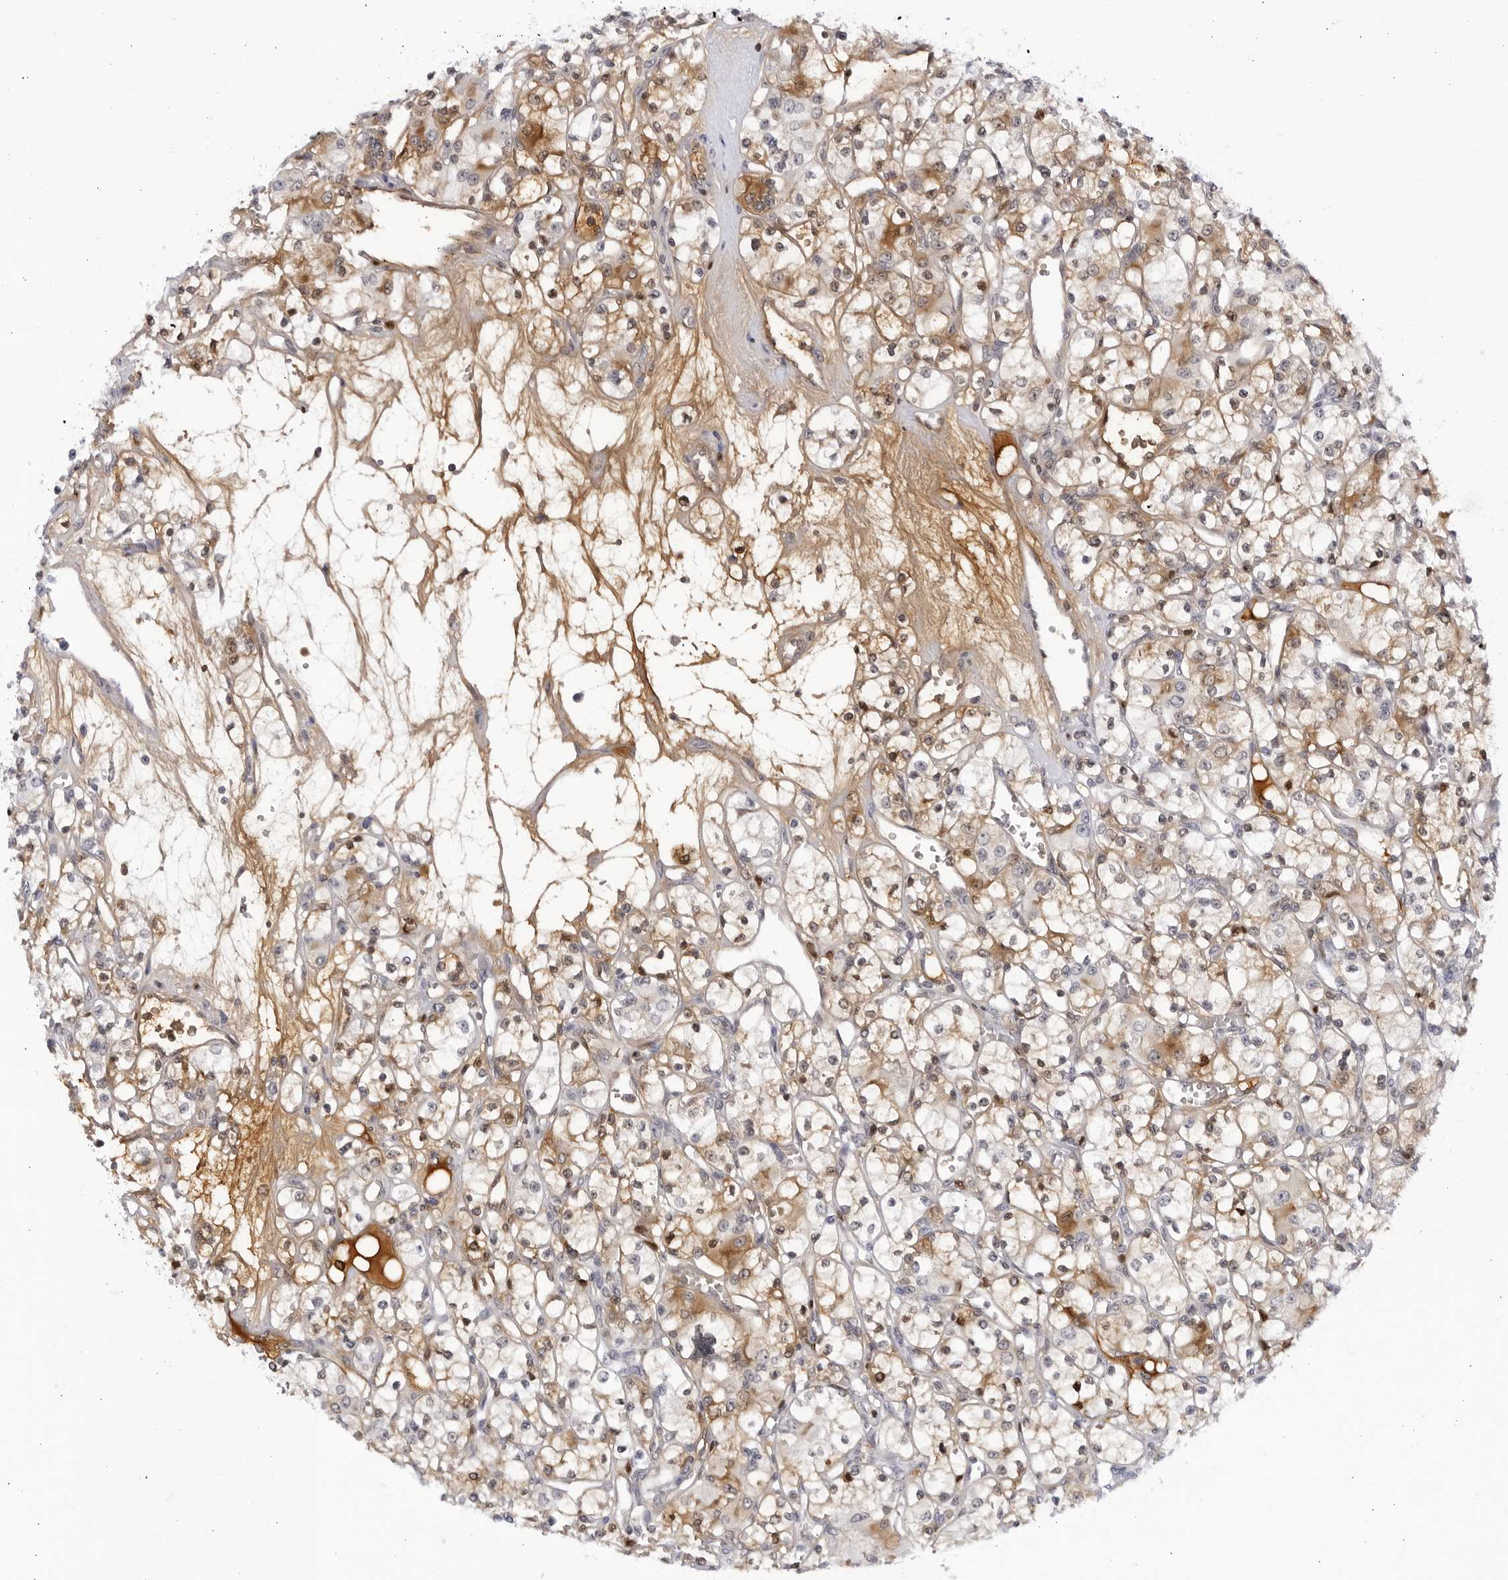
{"staining": {"intensity": "moderate", "quantity": "<25%", "location": "cytoplasmic/membranous,nuclear"}, "tissue": "renal cancer", "cell_type": "Tumor cells", "image_type": "cancer", "snomed": [{"axis": "morphology", "description": "Adenocarcinoma, NOS"}, {"axis": "topography", "description": "Kidney"}], "caption": "Protein analysis of renal cancer tissue reveals moderate cytoplasmic/membranous and nuclear expression in about <25% of tumor cells. The staining is performed using DAB (3,3'-diaminobenzidine) brown chromogen to label protein expression. The nuclei are counter-stained blue using hematoxylin.", "gene": "CNBD1", "patient": {"sex": "female", "age": 59}}